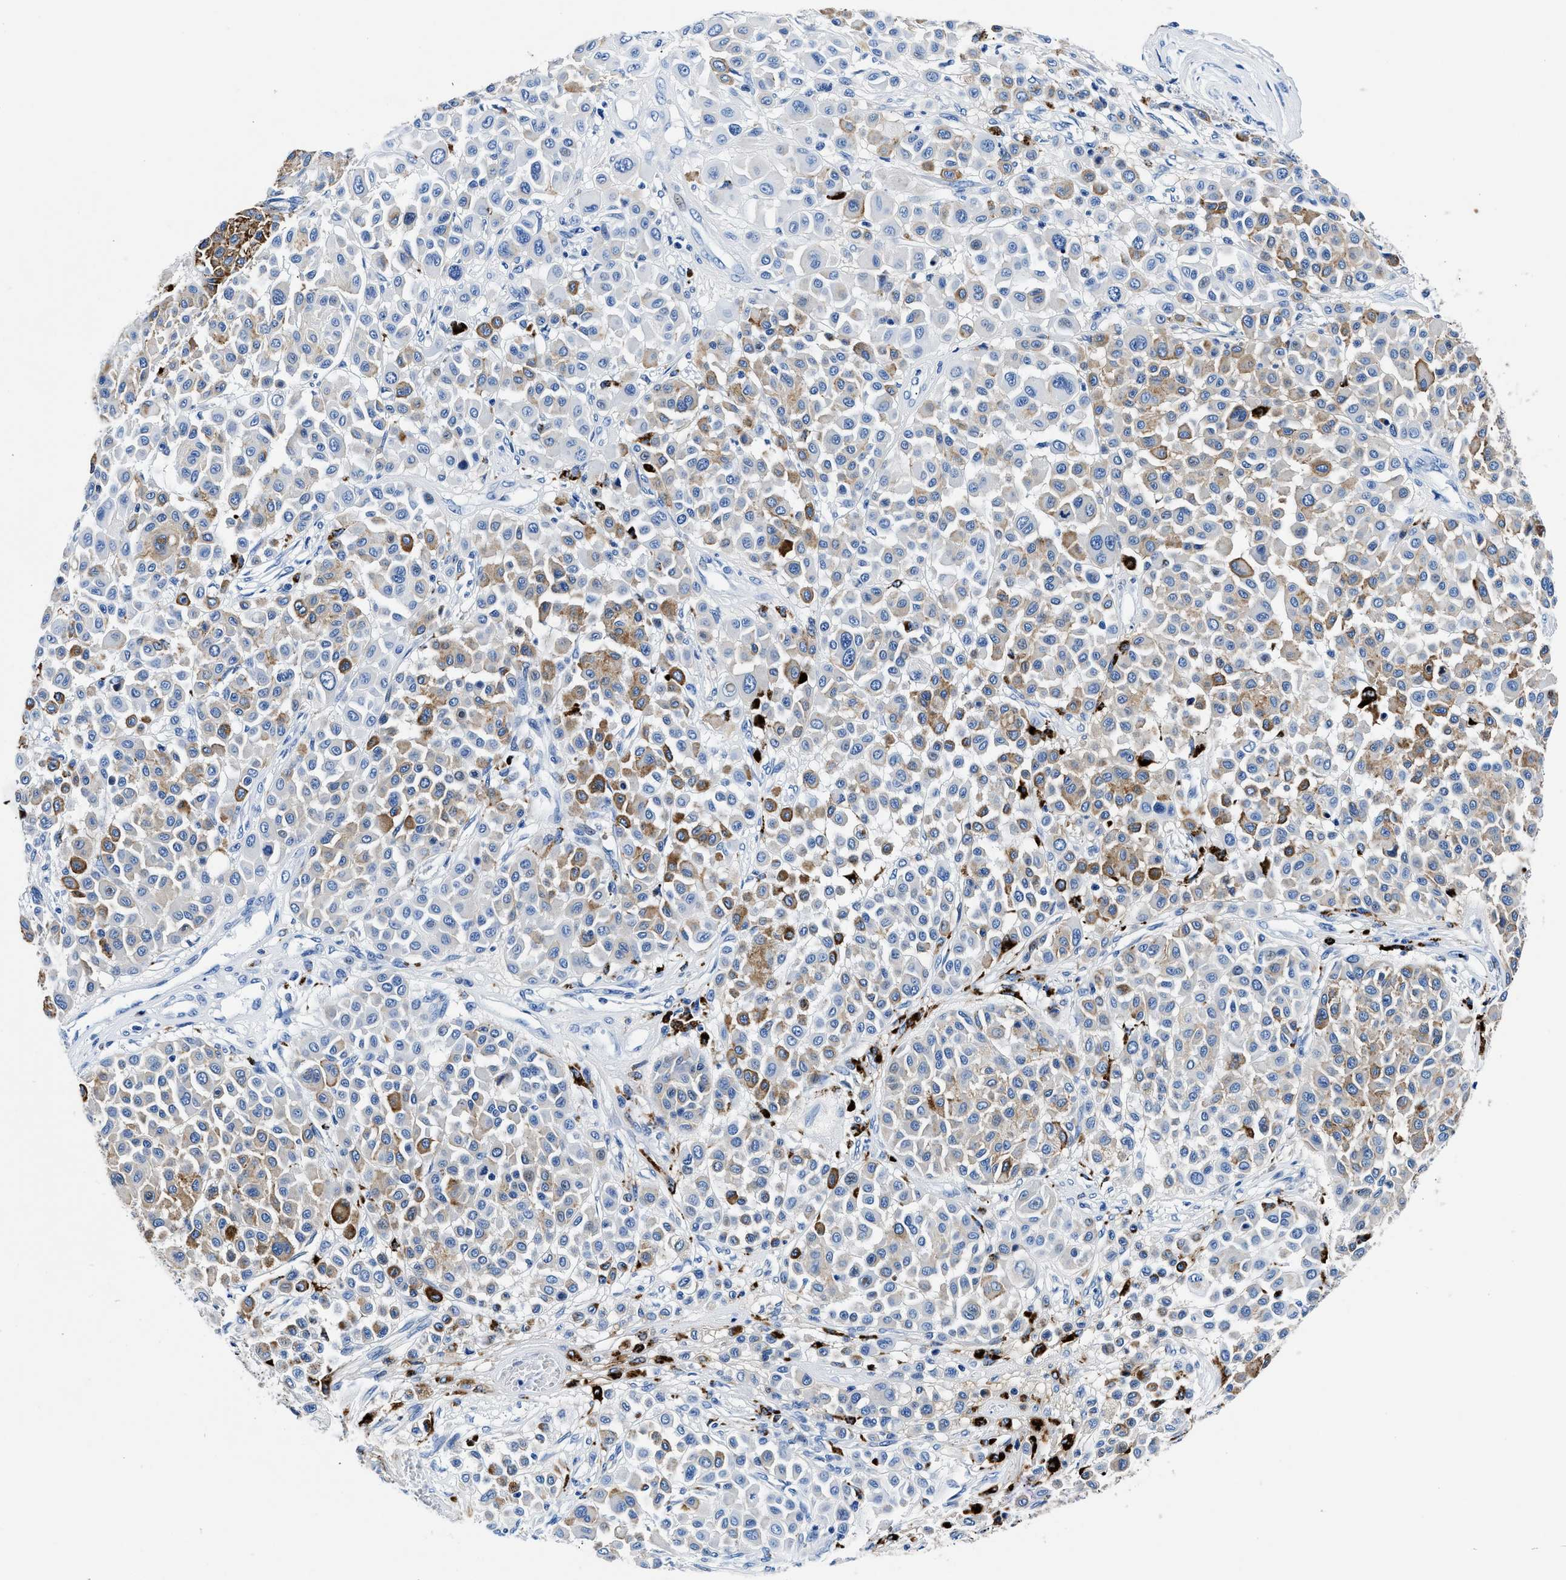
{"staining": {"intensity": "moderate", "quantity": "<25%", "location": "cytoplasmic/membranous"}, "tissue": "melanoma", "cell_type": "Tumor cells", "image_type": "cancer", "snomed": [{"axis": "morphology", "description": "Malignant melanoma, Metastatic site"}, {"axis": "topography", "description": "Soft tissue"}], "caption": "Moderate cytoplasmic/membranous expression is seen in approximately <25% of tumor cells in malignant melanoma (metastatic site). Ihc stains the protein of interest in brown and the nuclei are stained blue.", "gene": "OR14K1", "patient": {"sex": "male", "age": 41}}